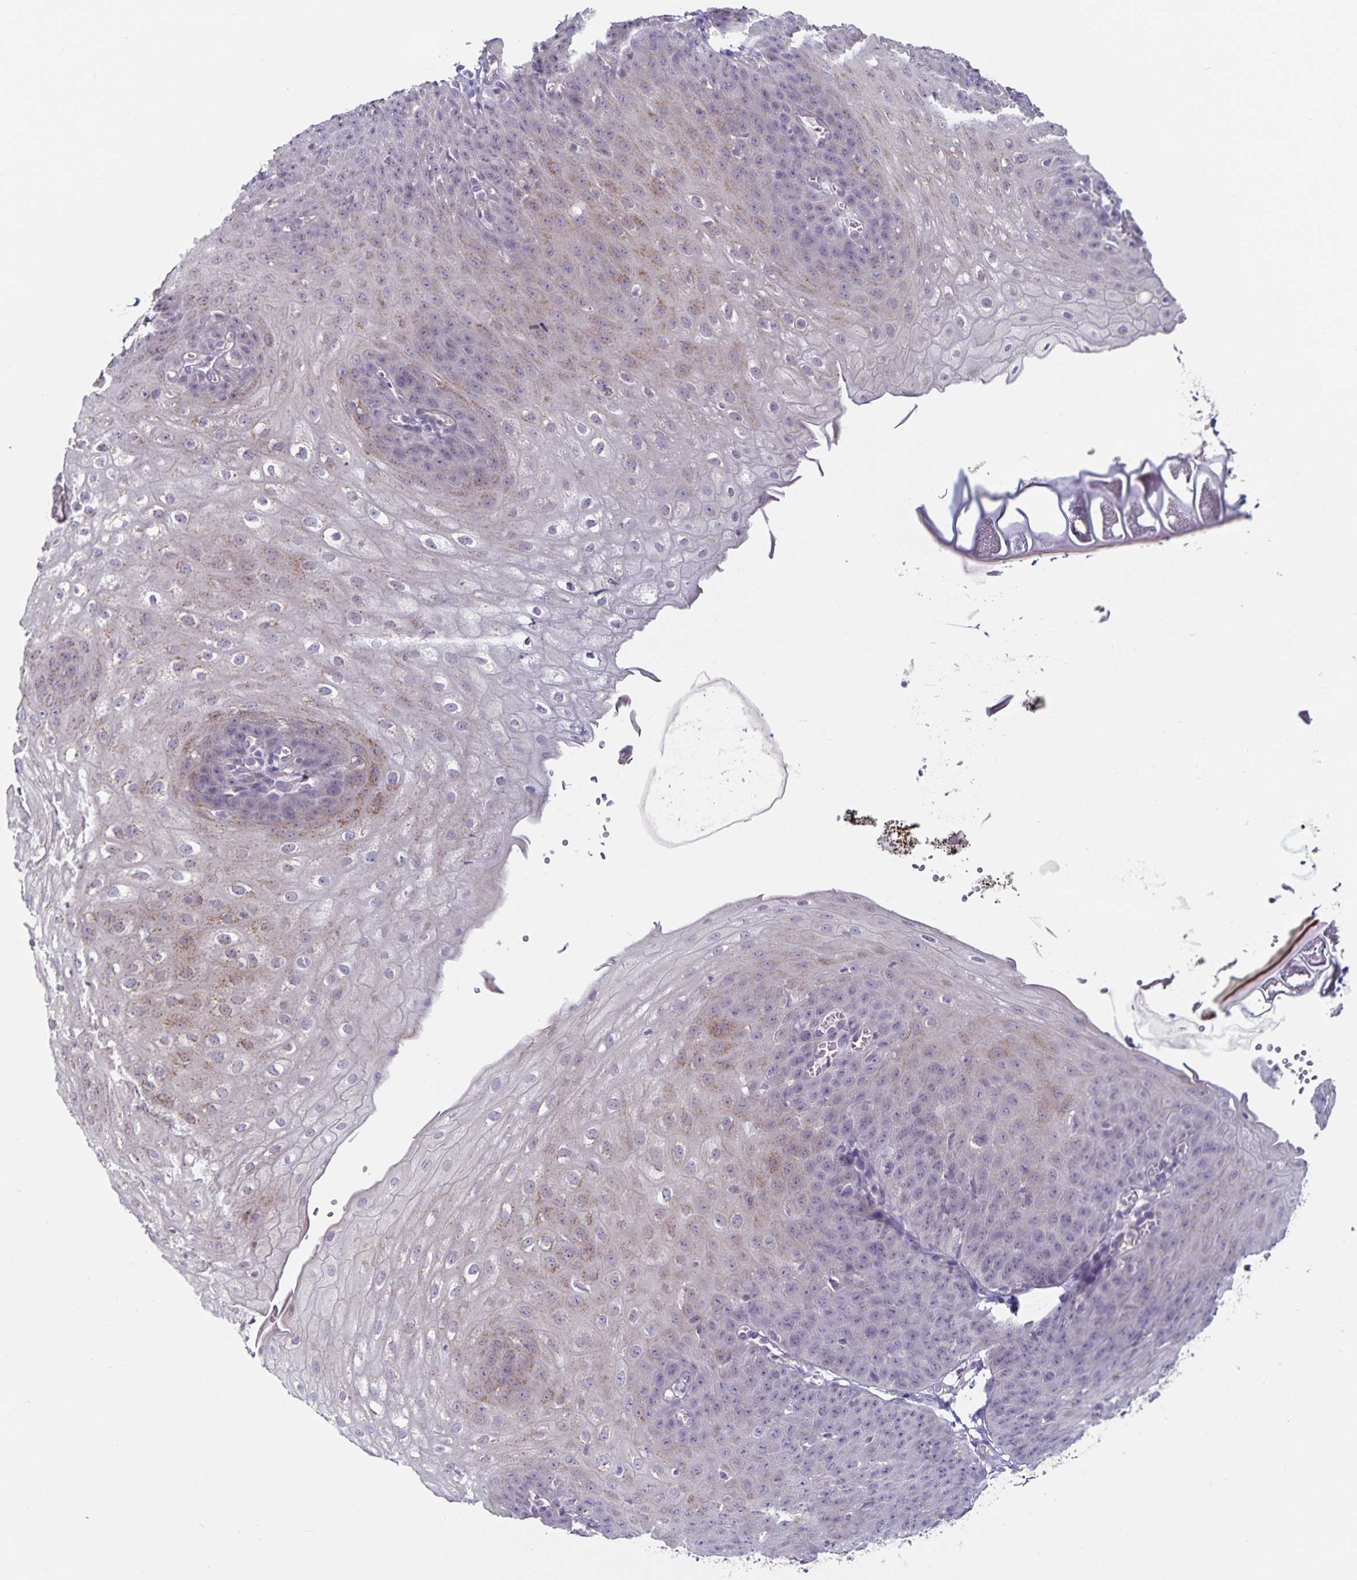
{"staining": {"intensity": "weak", "quantity": "<25%", "location": "cytoplasmic/membranous"}, "tissue": "esophagus", "cell_type": "Squamous epithelial cells", "image_type": "normal", "snomed": [{"axis": "morphology", "description": "Normal tissue, NOS"}, {"axis": "topography", "description": "Esophagus"}], "caption": "Immunohistochemistry (IHC) micrograph of unremarkable esophagus: human esophagus stained with DAB (3,3'-diaminobenzidine) displays no significant protein expression in squamous epithelial cells. The staining was performed using DAB to visualize the protein expression in brown, while the nuclei were stained in blue with hematoxylin (Magnification: 20x).", "gene": "DNAH9", "patient": {"sex": "male", "age": 71}}